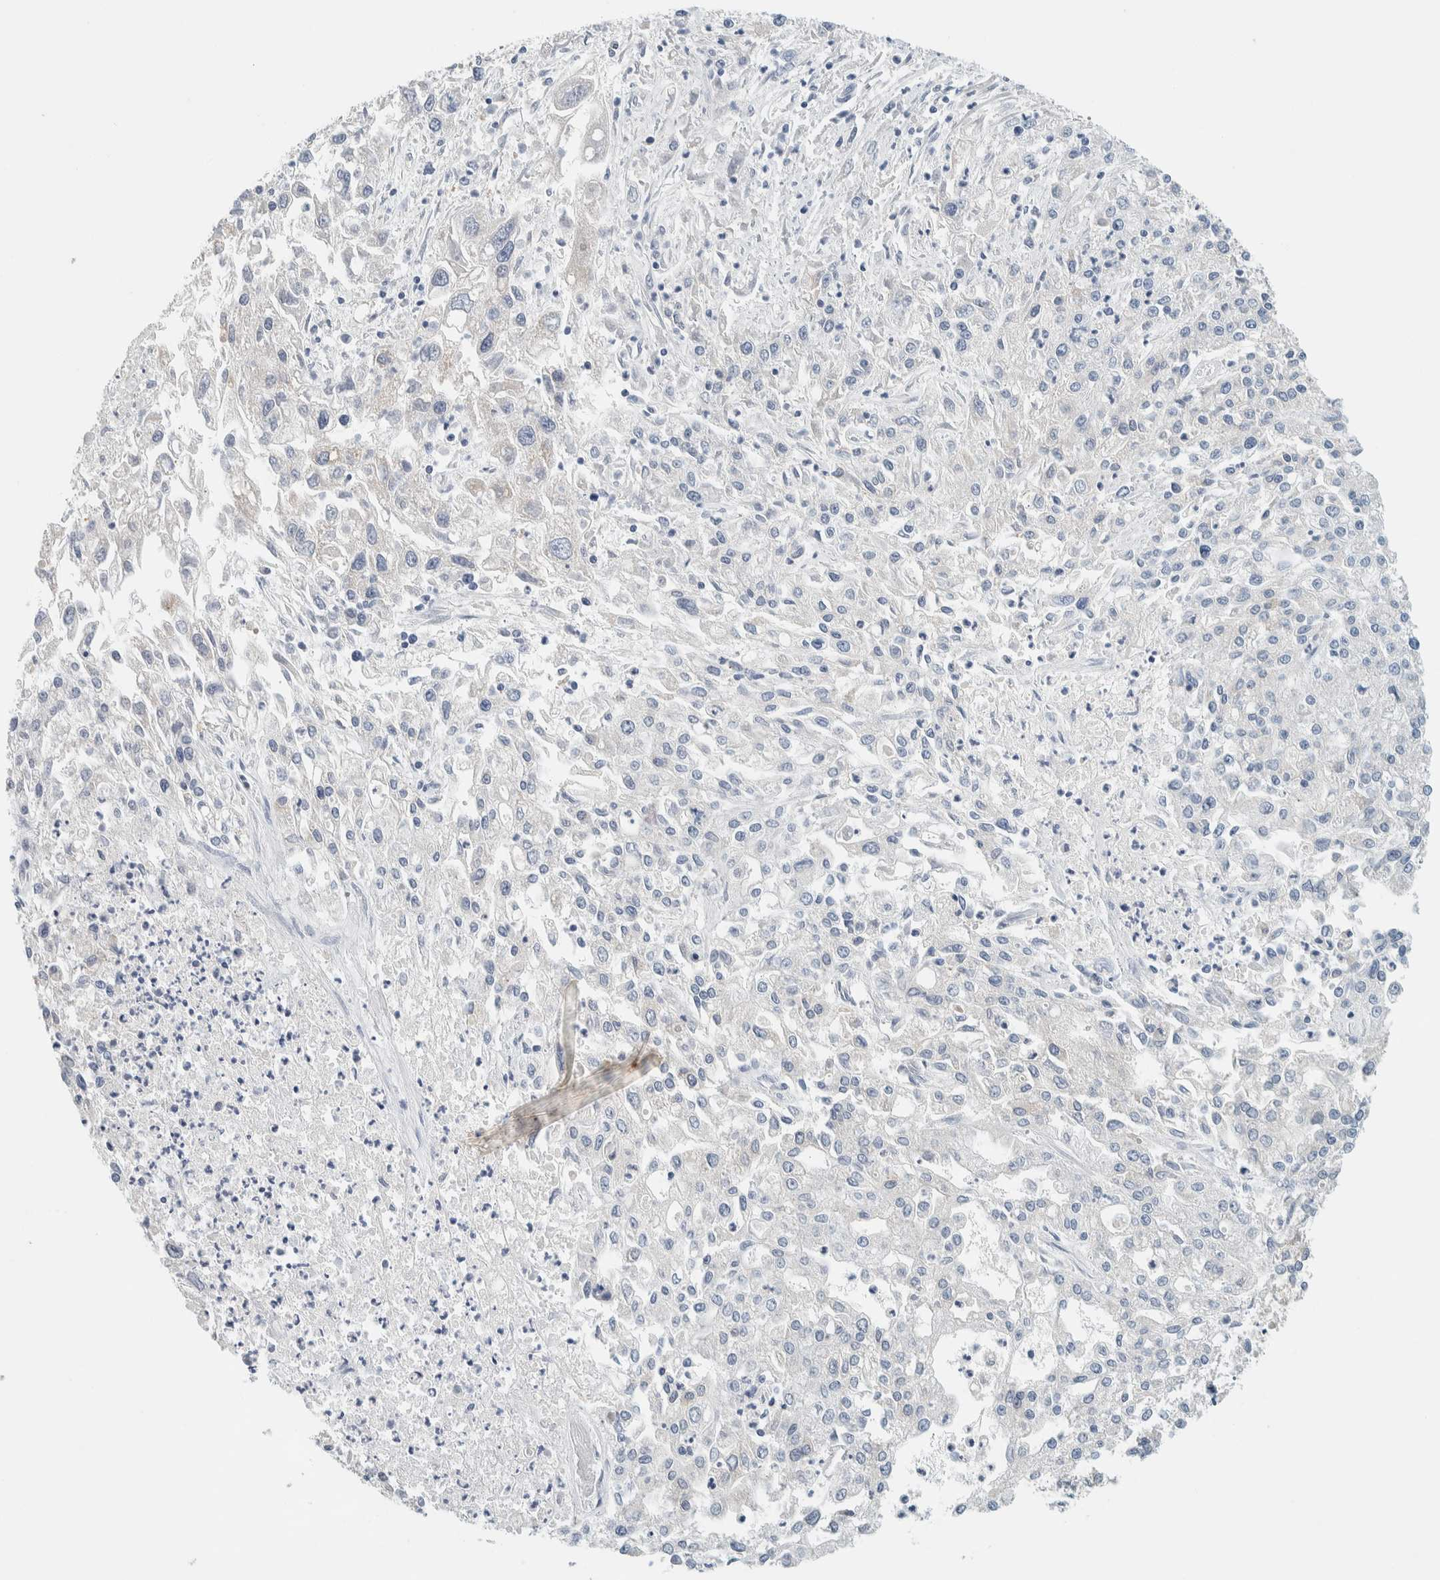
{"staining": {"intensity": "negative", "quantity": "none", "location": "none"}, "tissue": "endometrial cancer", "cell_type": "Tumor cells", "image_type": "cancer", "snomed": [{"axis": "morphology", "description": "Adenocarcinoma, NOS"}, {"axis": "topography", "description": "Endometrium"}], "caption": "Immunohistochemical staining of endometrial adenocarcinoma exhibits no significant expression in tumor cells.", "gene": "SUMF2", "patient": {"sex": "female", "age": 49}}